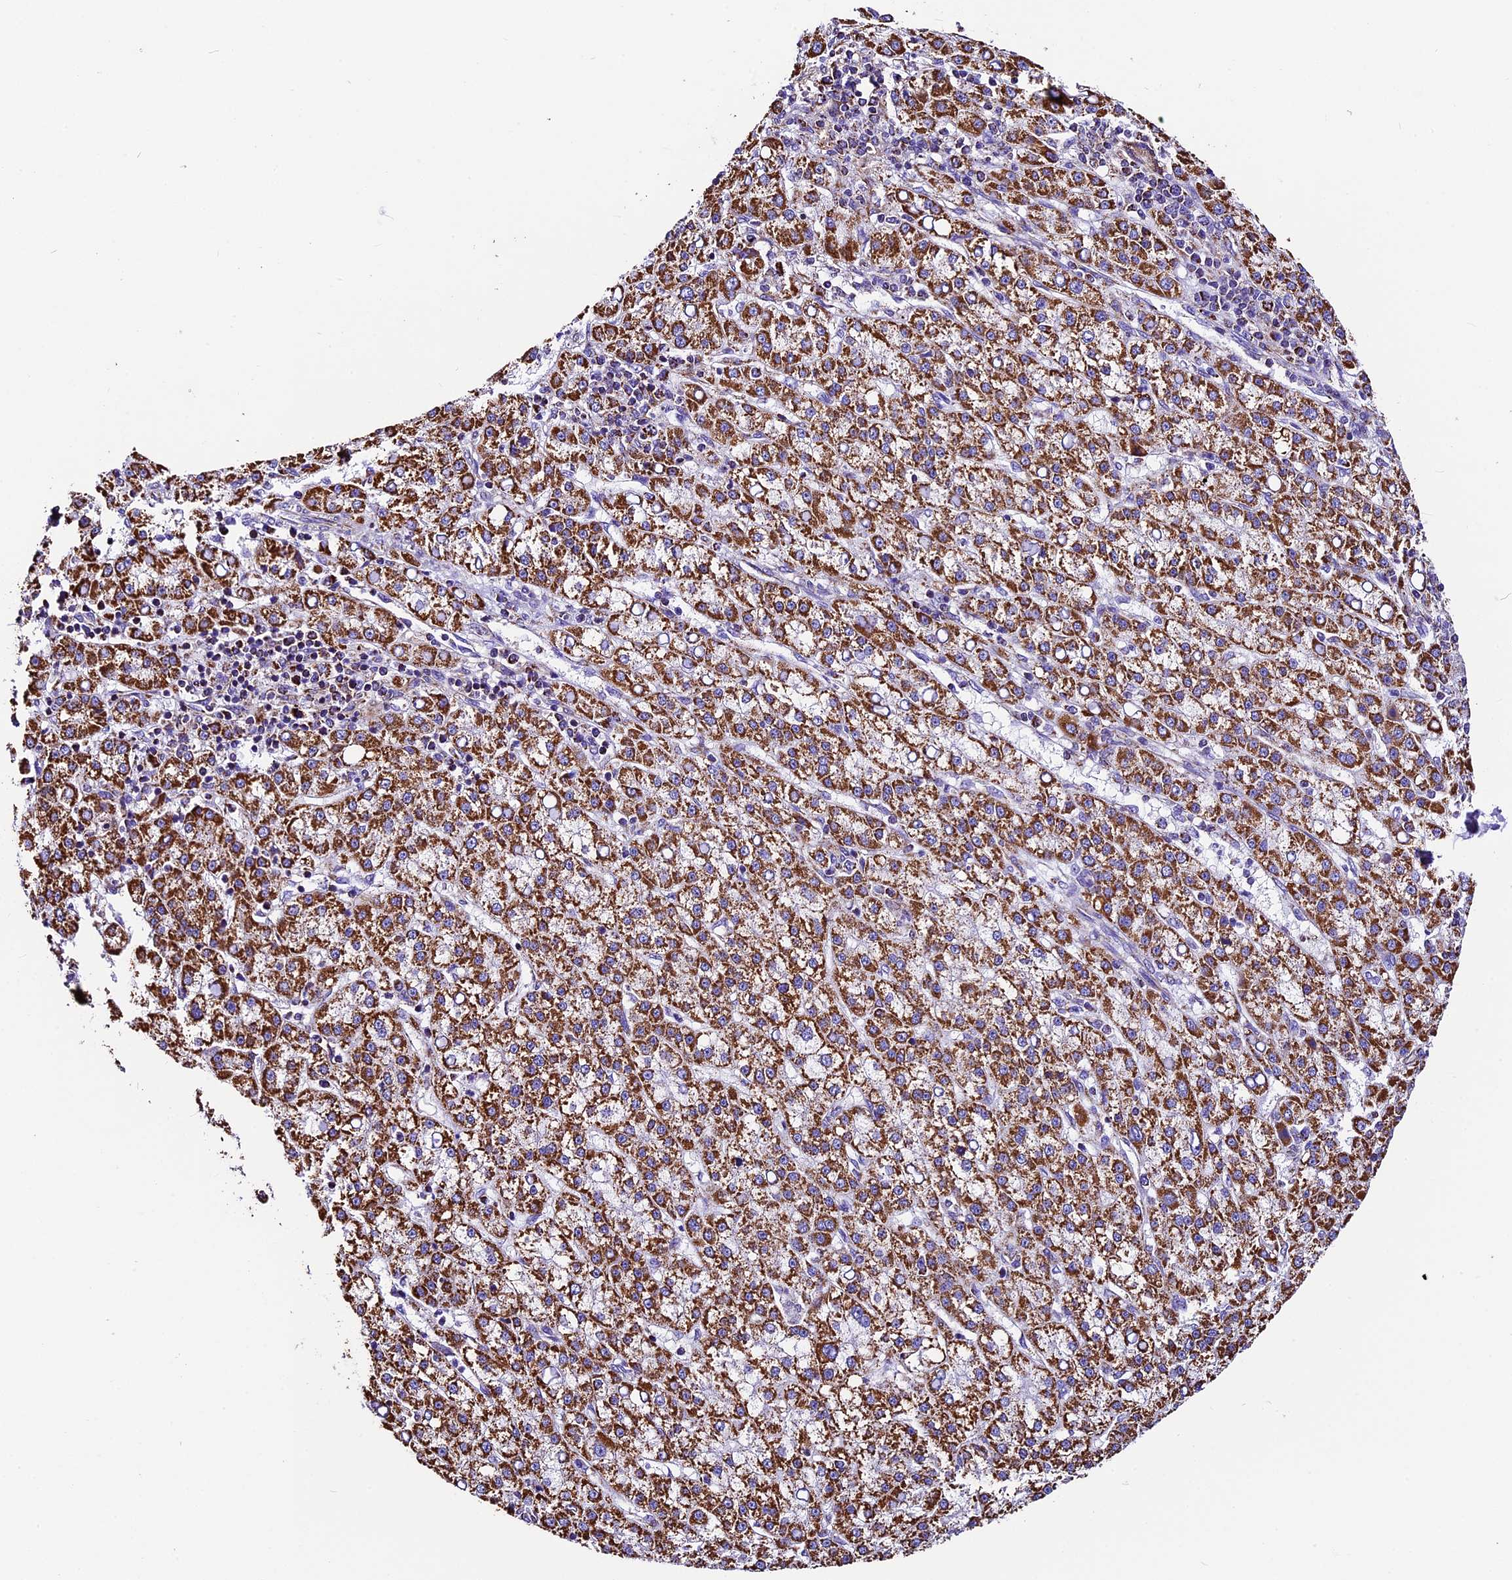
{"staining": {"intensity": "strong", "quantity": ">75%", "location": "cytoplasmic/membranous"}, "tissue": "liver cancer", "cell_type": "Tumor cells", "image_type": "cancer", "snomed": [{"axis": "morphology", "description": "Carcinoma, Hepatocellular, NOS"}, {"axis": "topography", "description": "Liver"}], "caption": "Protein expression analysis of human liver cancer (hepatocellular carcinoma) reveals strong cytoplasmic/membranous positivity in about >75% of tumor cells.", "gene": "DCAF5", "patient": {"sex": "female", "age": 58}}